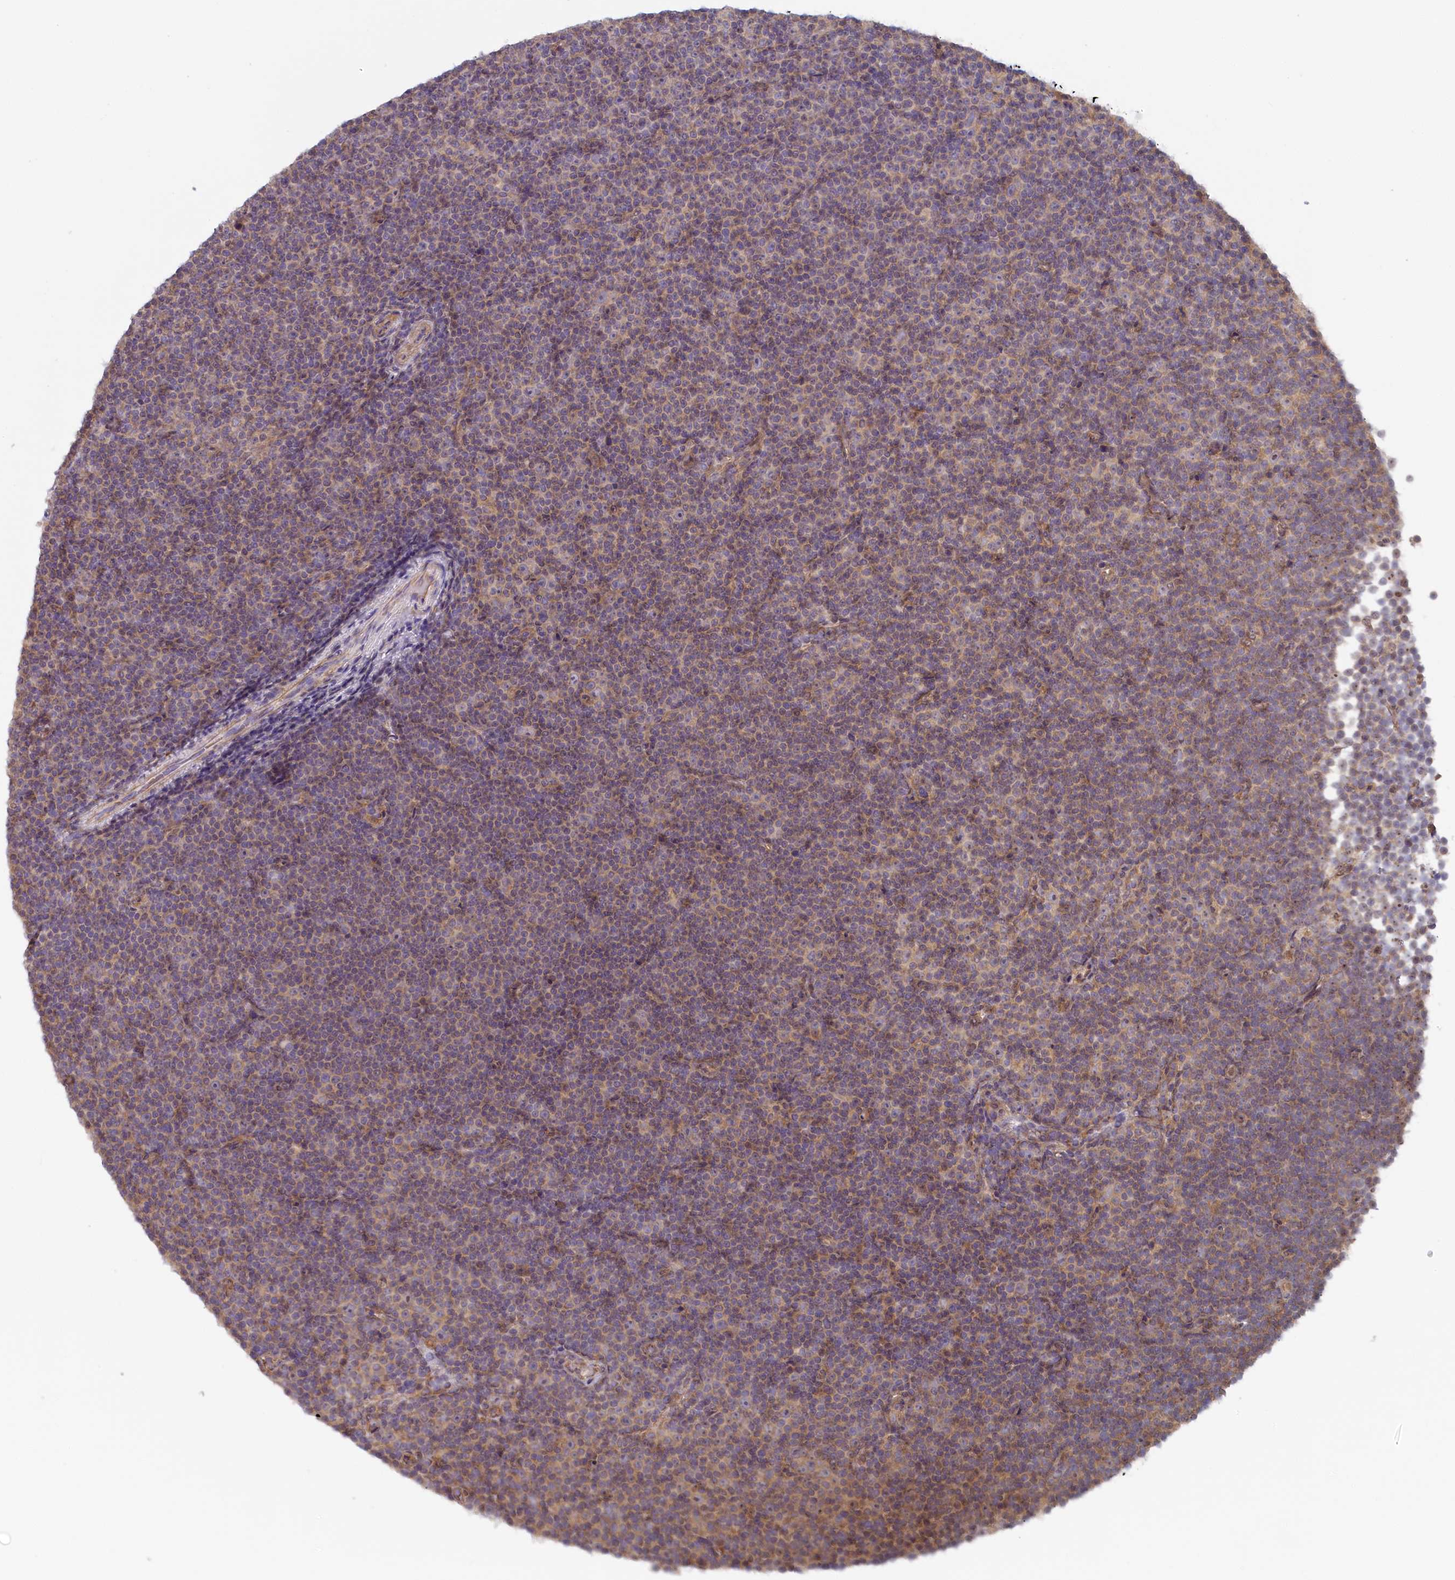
{"staining": {"intensity": "weak", "quantity": "25%-75%", "location": "cytoplasmic/membranous"}, "tissue": "lymphoma", "cell_type": "Tumor cells", "image_type": "cancer", "snomed": [{"axis": "morphology", "description": "Malignant lymphoma, non-Hodgkin's type, Low grade"}, {"axis": "topography", "description": "Lymph node"}], "caption": "Immunohistochemical staining of low-grade malignant lymphoma, non-Hodgkin's type exhibits low levels of weak cytoplasmic/membranous positivity in approximately 25%-75% of tumor cells.", "gene": "INTS4", "patient": {"sex": "female", "age": 67}}